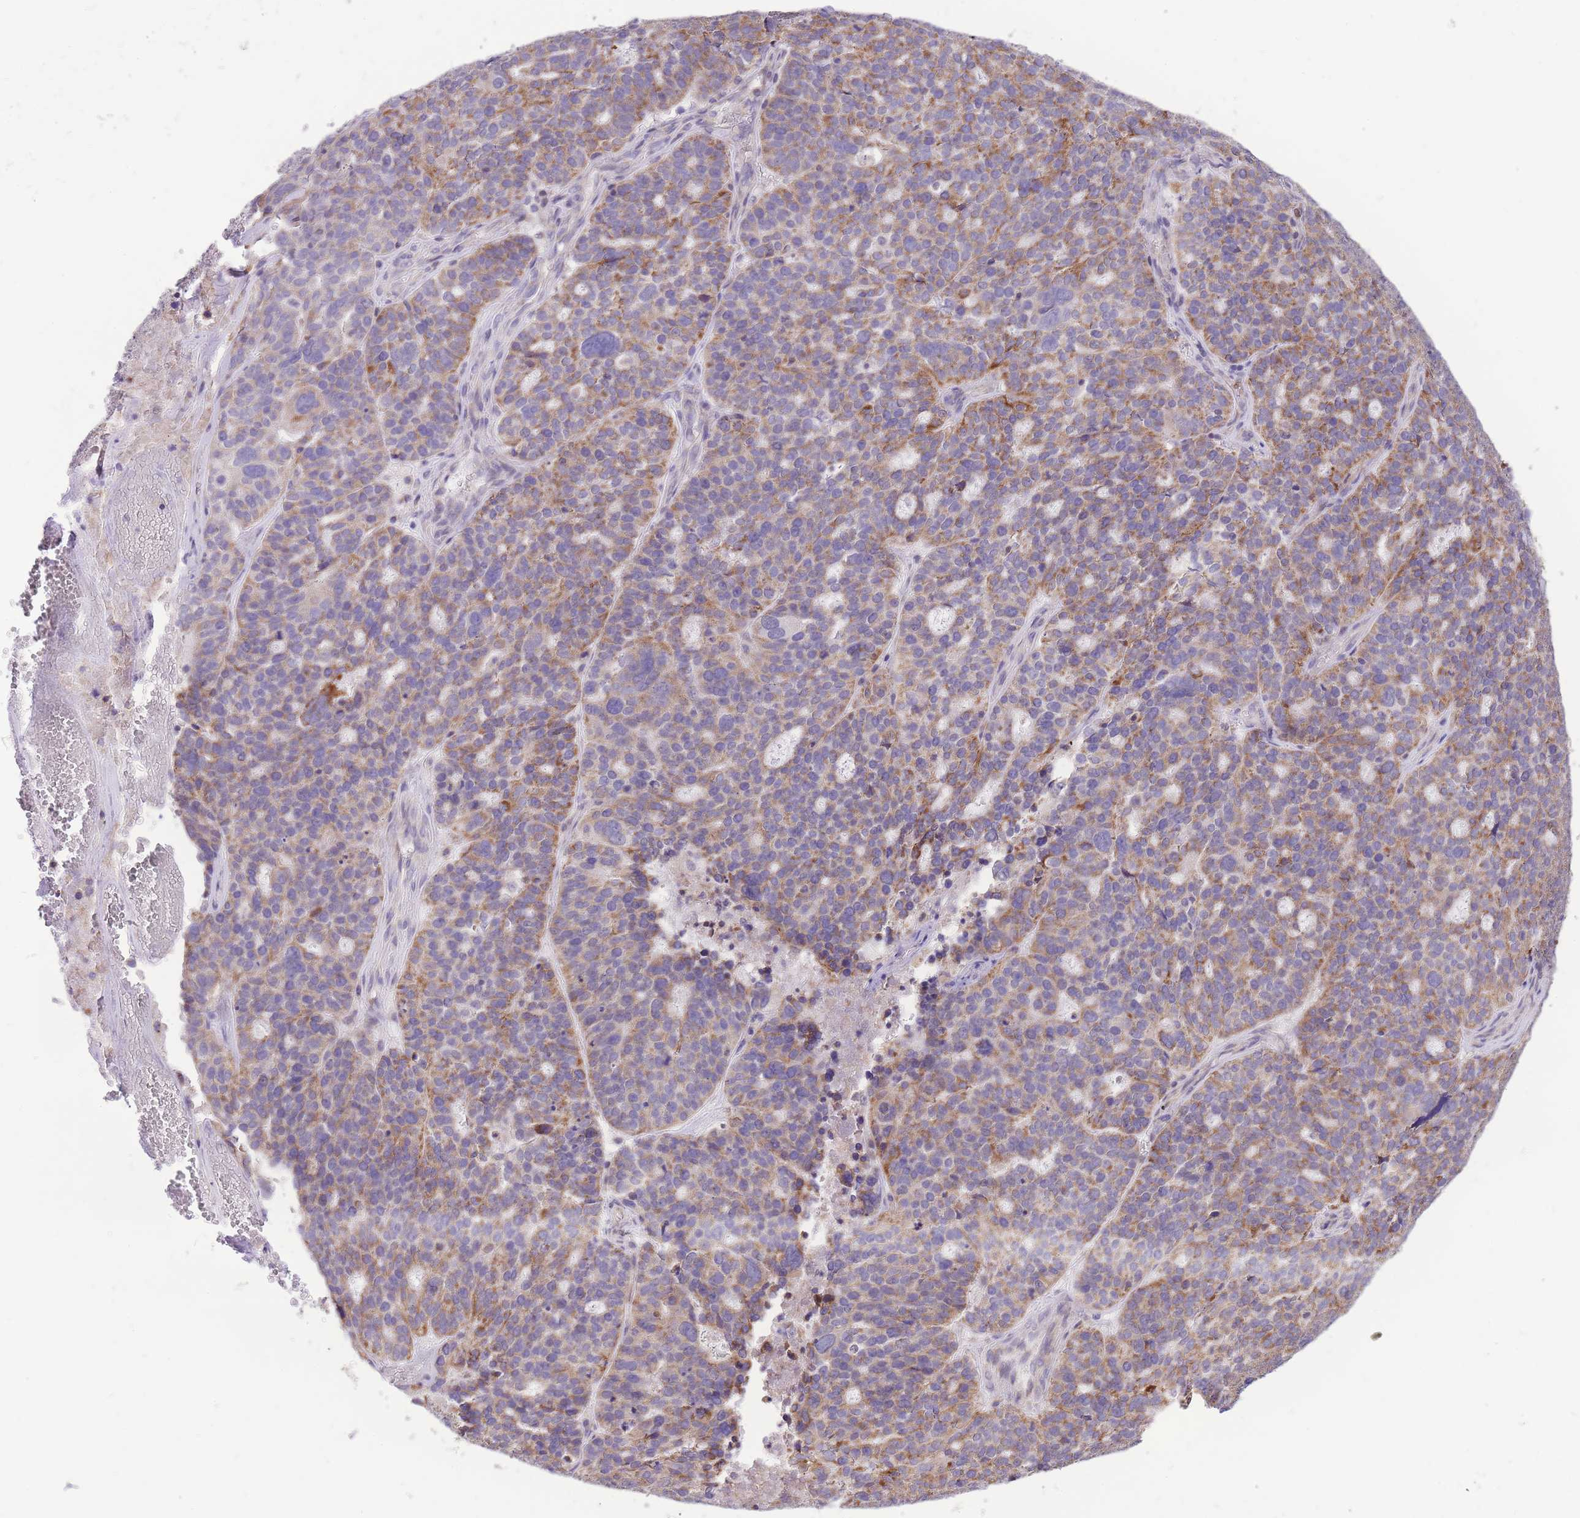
{"staining": {"intensity": "moderate", "quantity": "25%-75%", "location": "cytoplasmic/membranous"}, "tissue": "ovarian cancer", "cell_type": "Tumor cells", "image_type": "cancer", "snomed": [{"axis": "morphology", "description": "Cystadenocarcinoma, serous, NOS"}, {"axis": "topography", "description": "Ovary"}], "caption": "Immunohistochemistry (IHC) of human serous cystadenocarcinoma (ovarian) displays medium levels of moderate cytoplasmic/membranous staining in about 25%-75% of tumor cells. Immunohistochemistry (IHC) stains the protein of interest in brown and the nuclei are stained blue.", "gene": "TOPAZ1", "patient": {"sex": "female", "age": 59}}